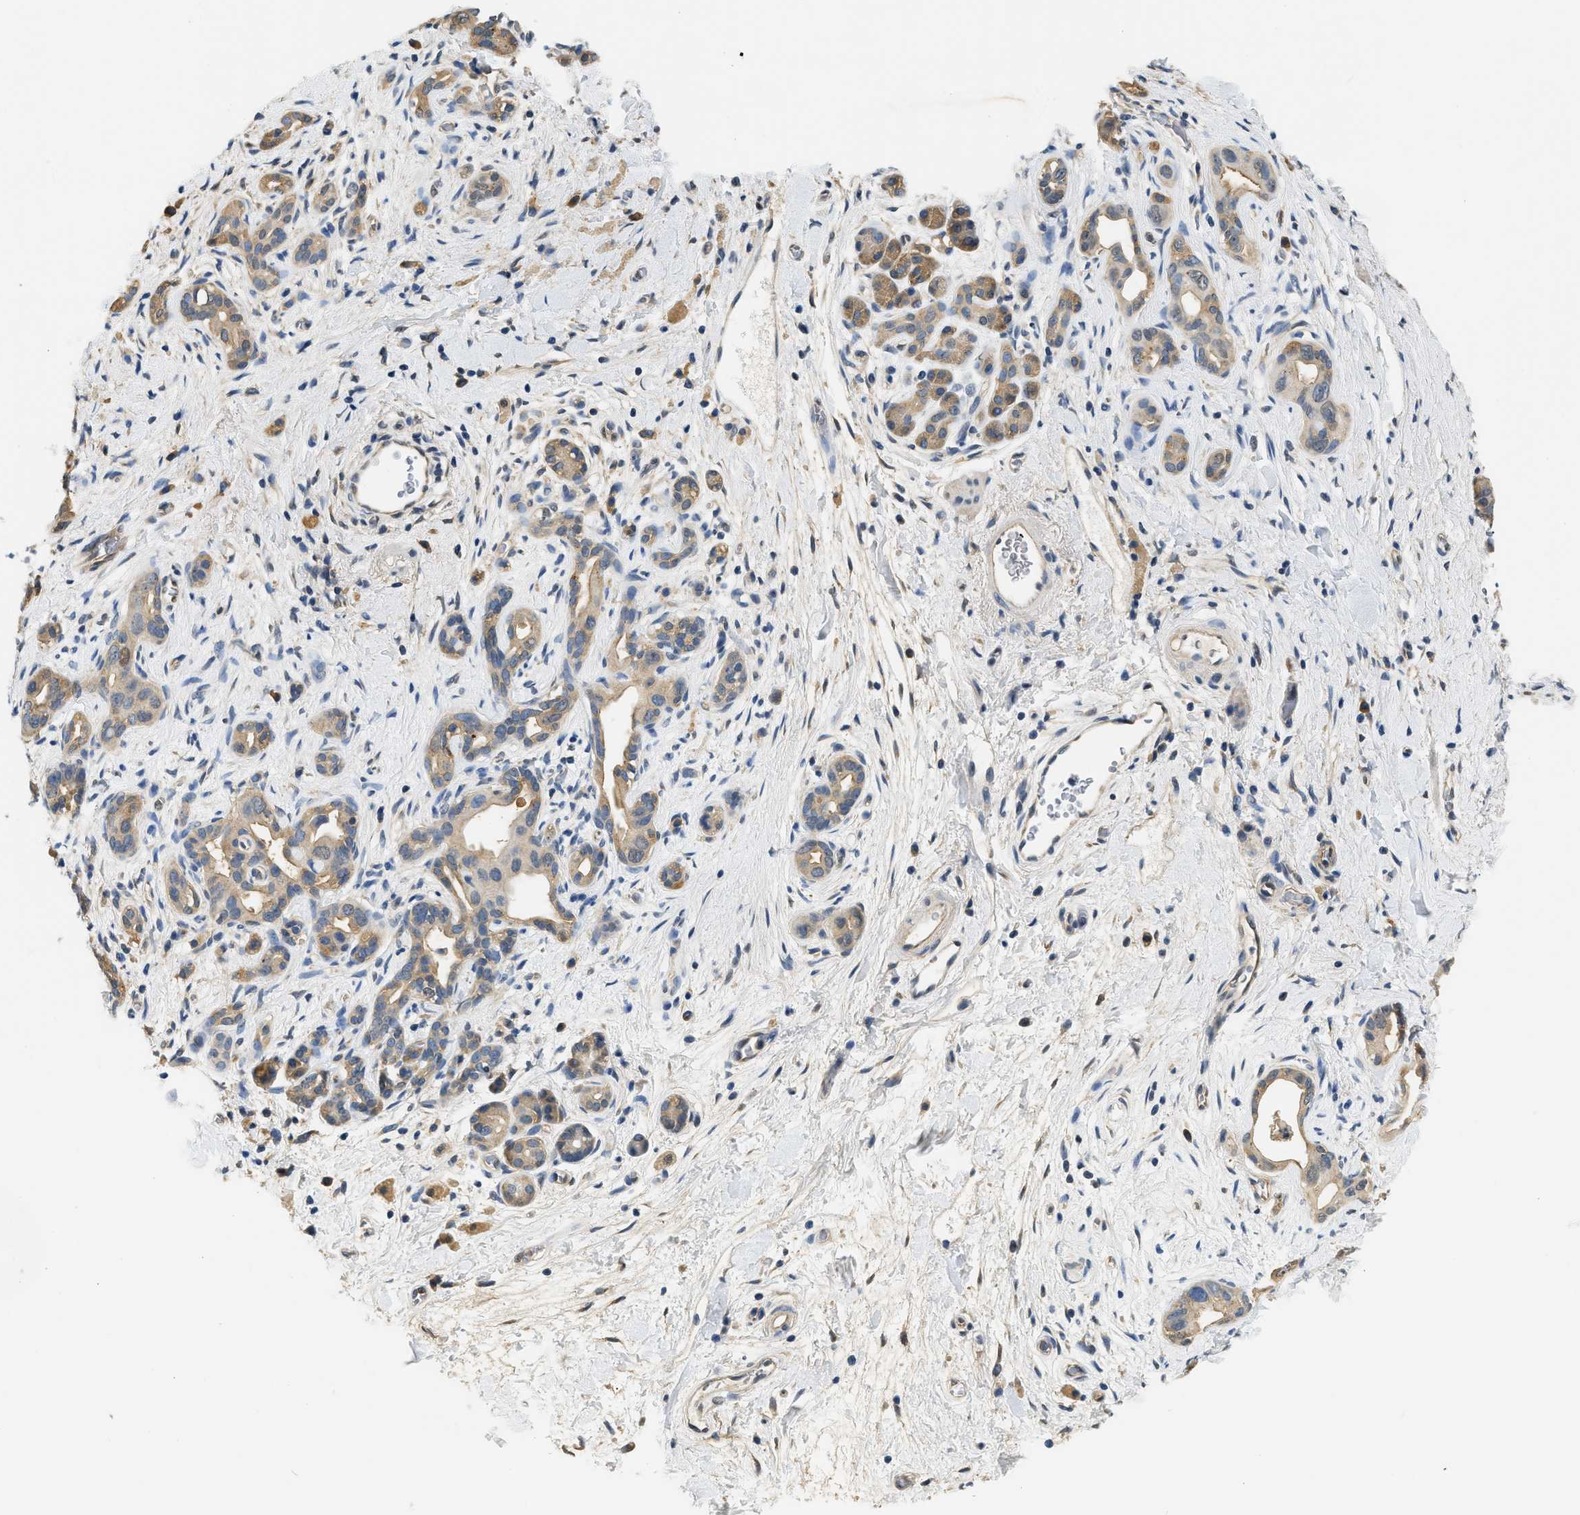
{"staining": {"intensity": "moderate", "quantity": ">75%", "location": "cytoplasmic/membranous"}, "tissue": "pancreatic cancer", "cell_type": "Tumor cells", "image_type": "cancer", "snomed": [{"axis": "morphology", "description": "Adenocarcinoma, NOS"}, {"axis": "topography", "description": "Pancreas"}], "caption": "This micrograph exhibits pancreatic cancer (adenocarcinoma) stained with immunohistochemistry to label a protein in brown. The cytoplasmic/membranous of tumor cells show moderate positivity for the protein. Nuclei are counter-stained blue.", "gene": "BCL7C", "patient": {"sex": "male", "age": 55}}